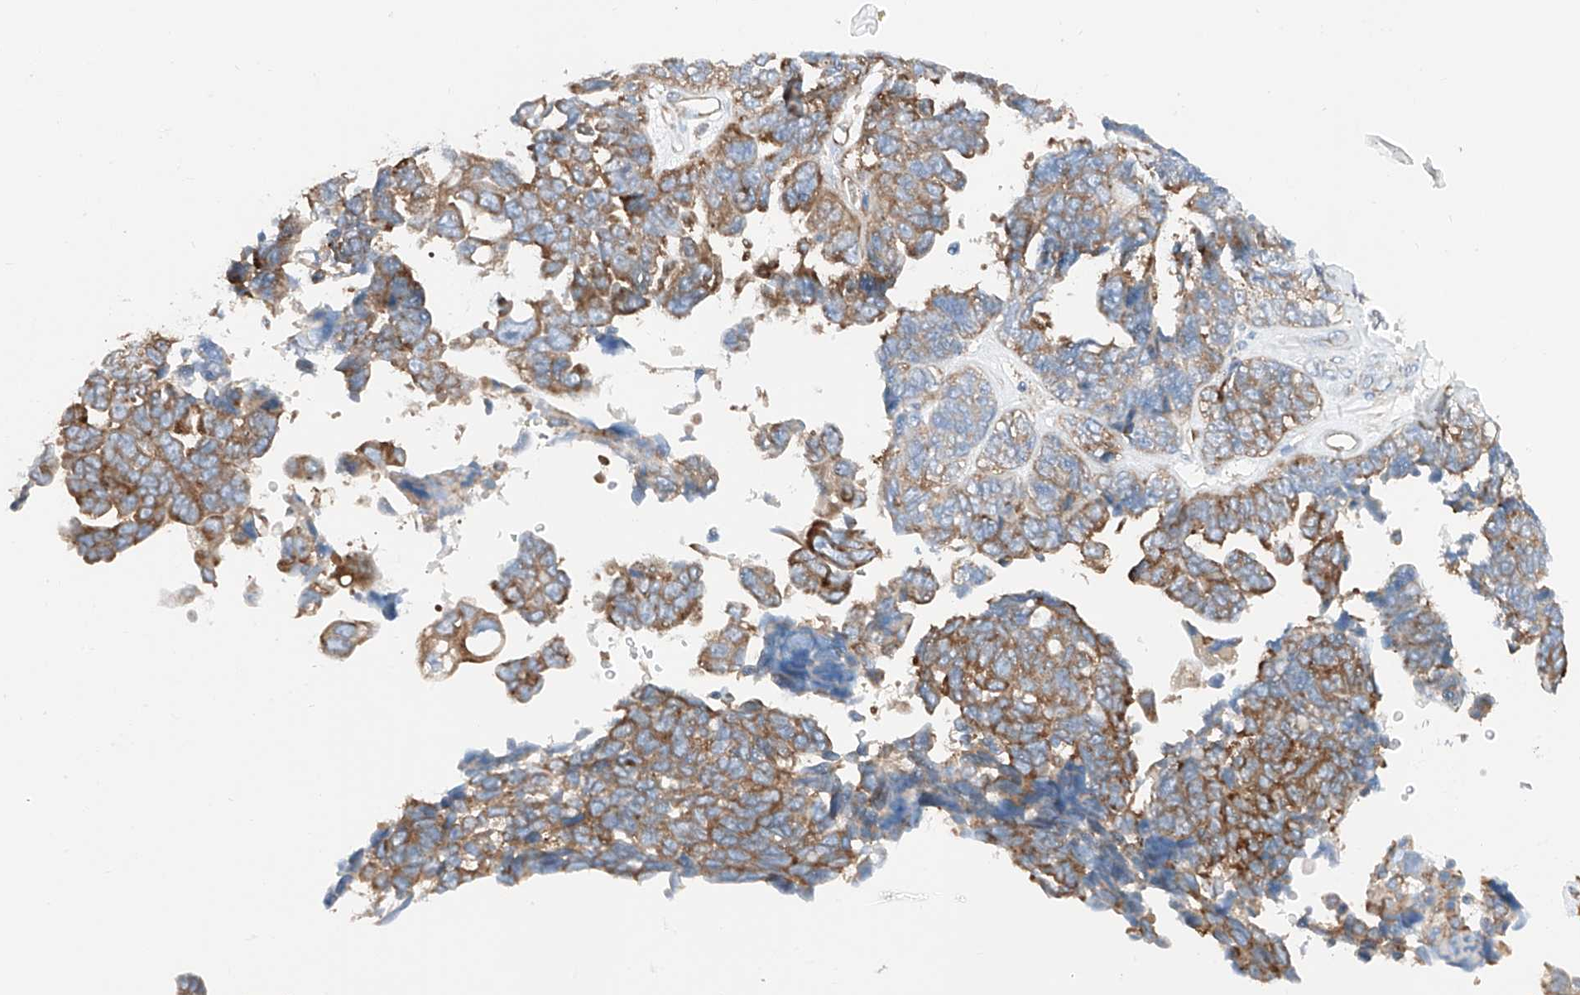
{"staining": {"intensity": "moderate", "quantity": ">75%", "location": "cytoplasmic/membranous"}, "tissue": "ovarian cancer", "cell_type": "Tumor cells", "image_type": "cancer", "snomed": [{"axis": "morphology", "description": "Cystadenocarcinoma, serous, NOS"}, {"axis": "topography", "description": "Ovary"}], "caption": "Brown immunohistochemical staining in human serous cystadenocarcinoma (ovarian) displays moderate cytoplasmic/membranous expression in approximately >75% of tumor cells.", "gene": "CRELD1", "patient": {"sex": "female", "age": 79}}